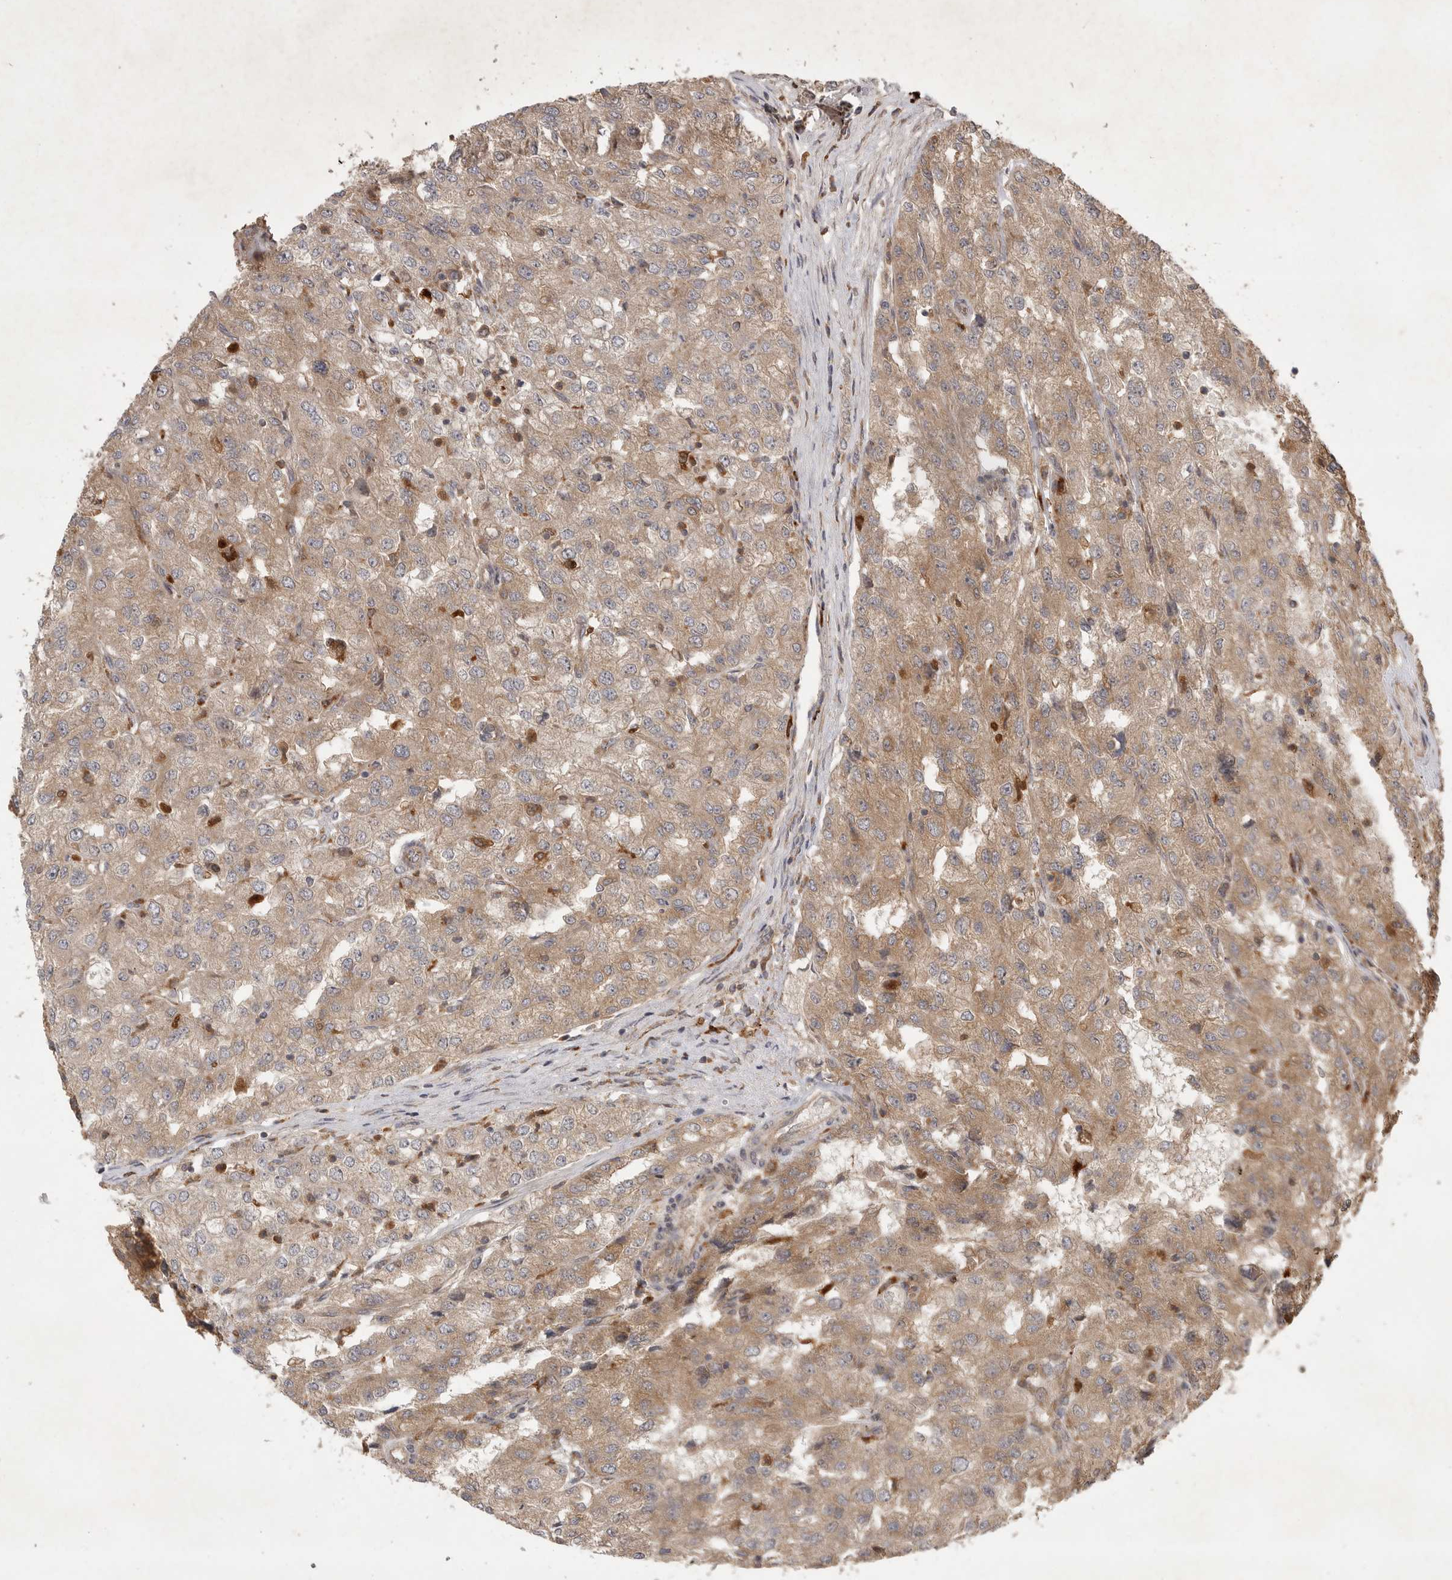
{"staining": {"intensity": "moderate", "quantity": ">75%", "location": "cytoplasmic/membranous"}, "tissue": "renal cancer", "cell_type": "Tumor cells", "image_type": "cancer", "snomed": [{"axis": "morphology", "description": "Adenocarcinoma, NOS"}, {"axis": "topography", "description": "Kidney"}], "caption": "Immunohistochemistry staining of adenocarcinoma (renal), which demonstrates medium levels of moderate cytoplasmic/membranous positivity in approximately >75% of tumor cells indicating moderate cytoplasmic/membranous protein positivity. The staining was performed using DAB (brown) for protein detection and nuclei were counterstained in hematoxylin (blue).", "gene": "ZNF232", "patient": {"sex": "female", "age": 54}}